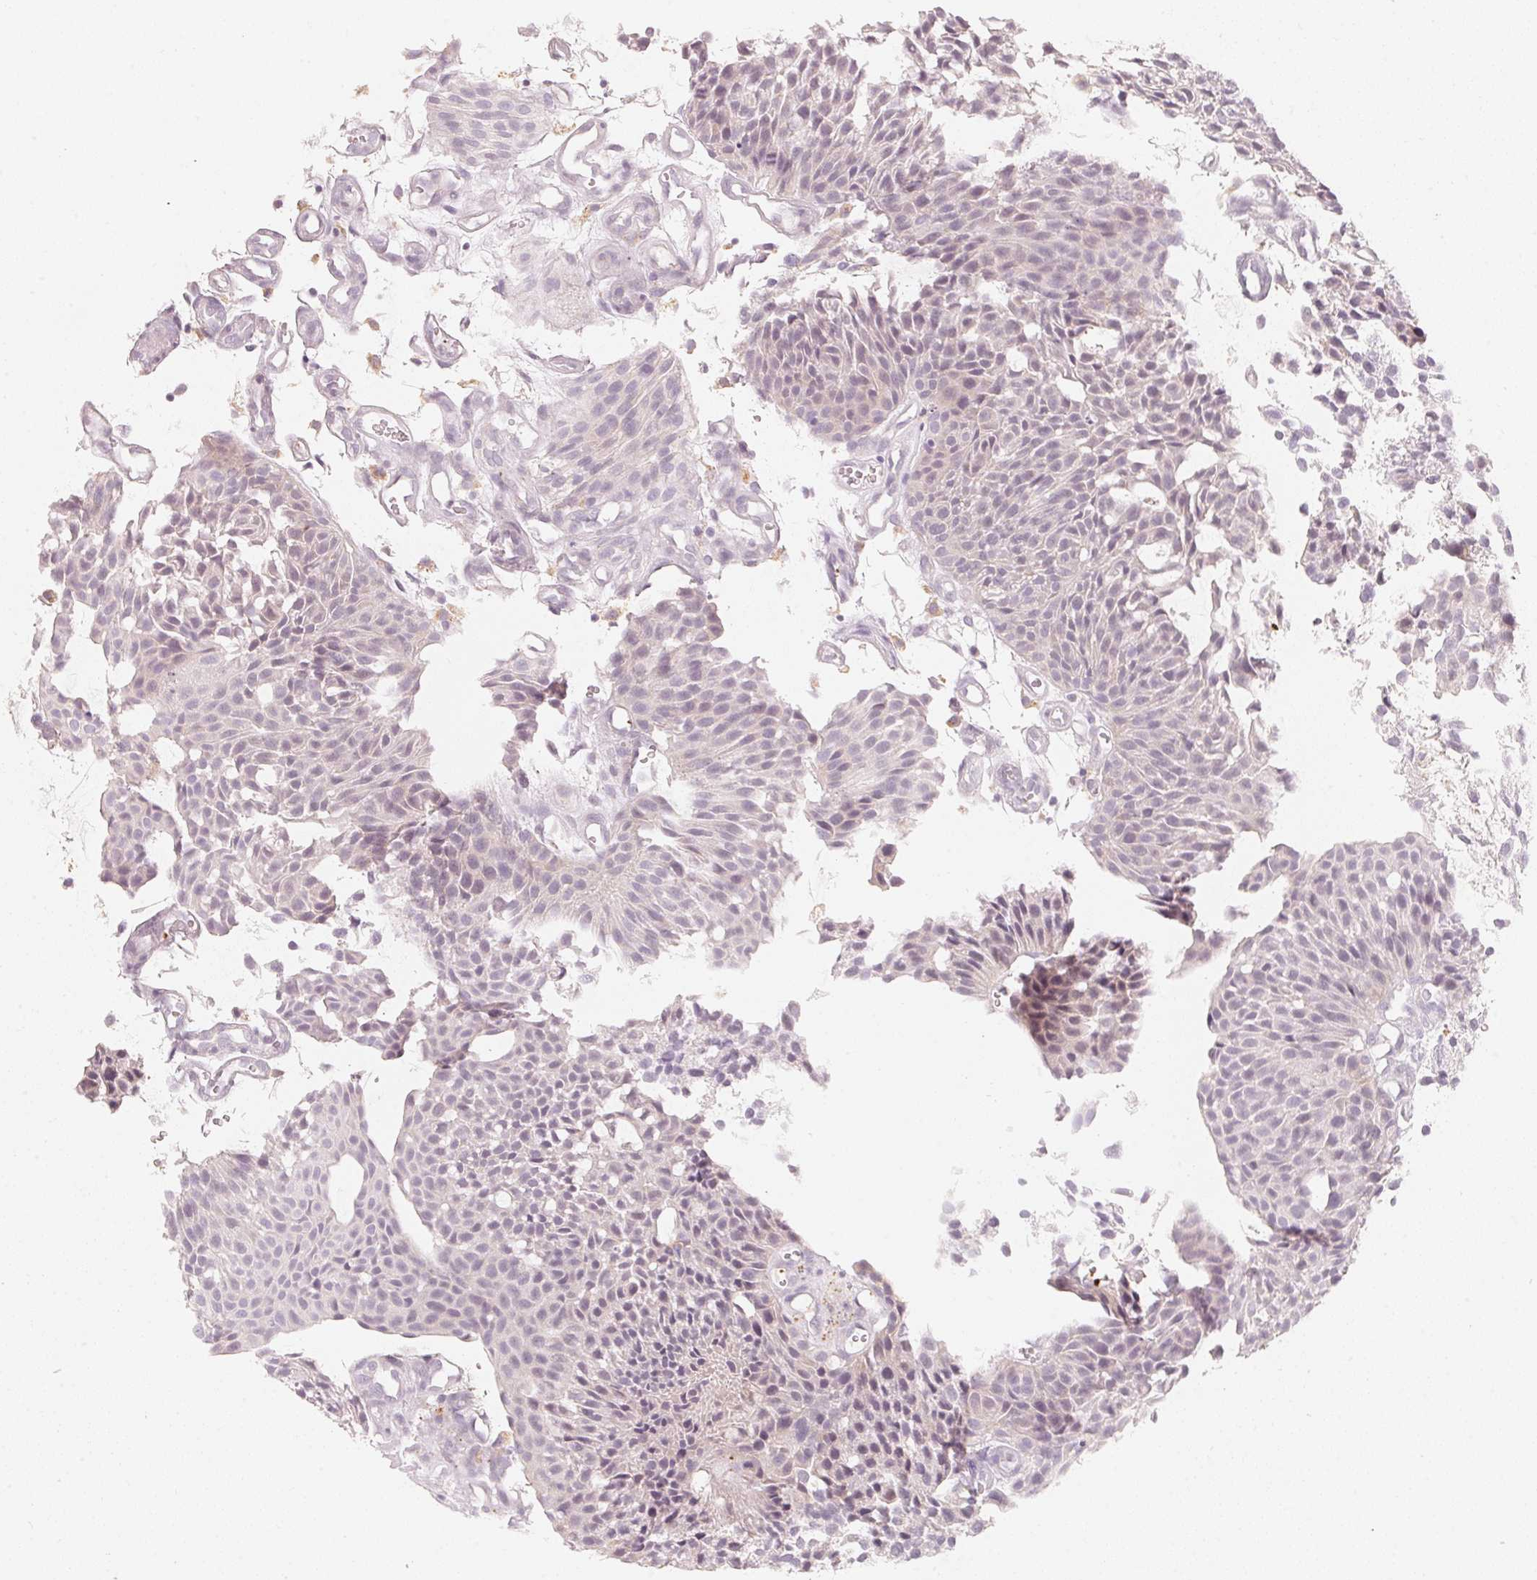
{"staining": {"intensity": "negative", "quantity": "none", "location": "none"}, "tissue": "urothelial cancer", "cell_type": "Tumor cells", "image_type": "cancer", "snomed": [{"axis": "morphology", "description": "Urothelial carcinoma, NOS"}, {"axis": "topography", "description": "Urinary bladder"}], "caption": "Photomicrograph shows no protein expression in tumor cells of urothelial cancer tissue. (DAB (3,3'-diaminobenzidine) IHC with hematoxylin counter stain).", "gene": "ARHGAP22", "patient": {"sex": "male", "age": 84}}